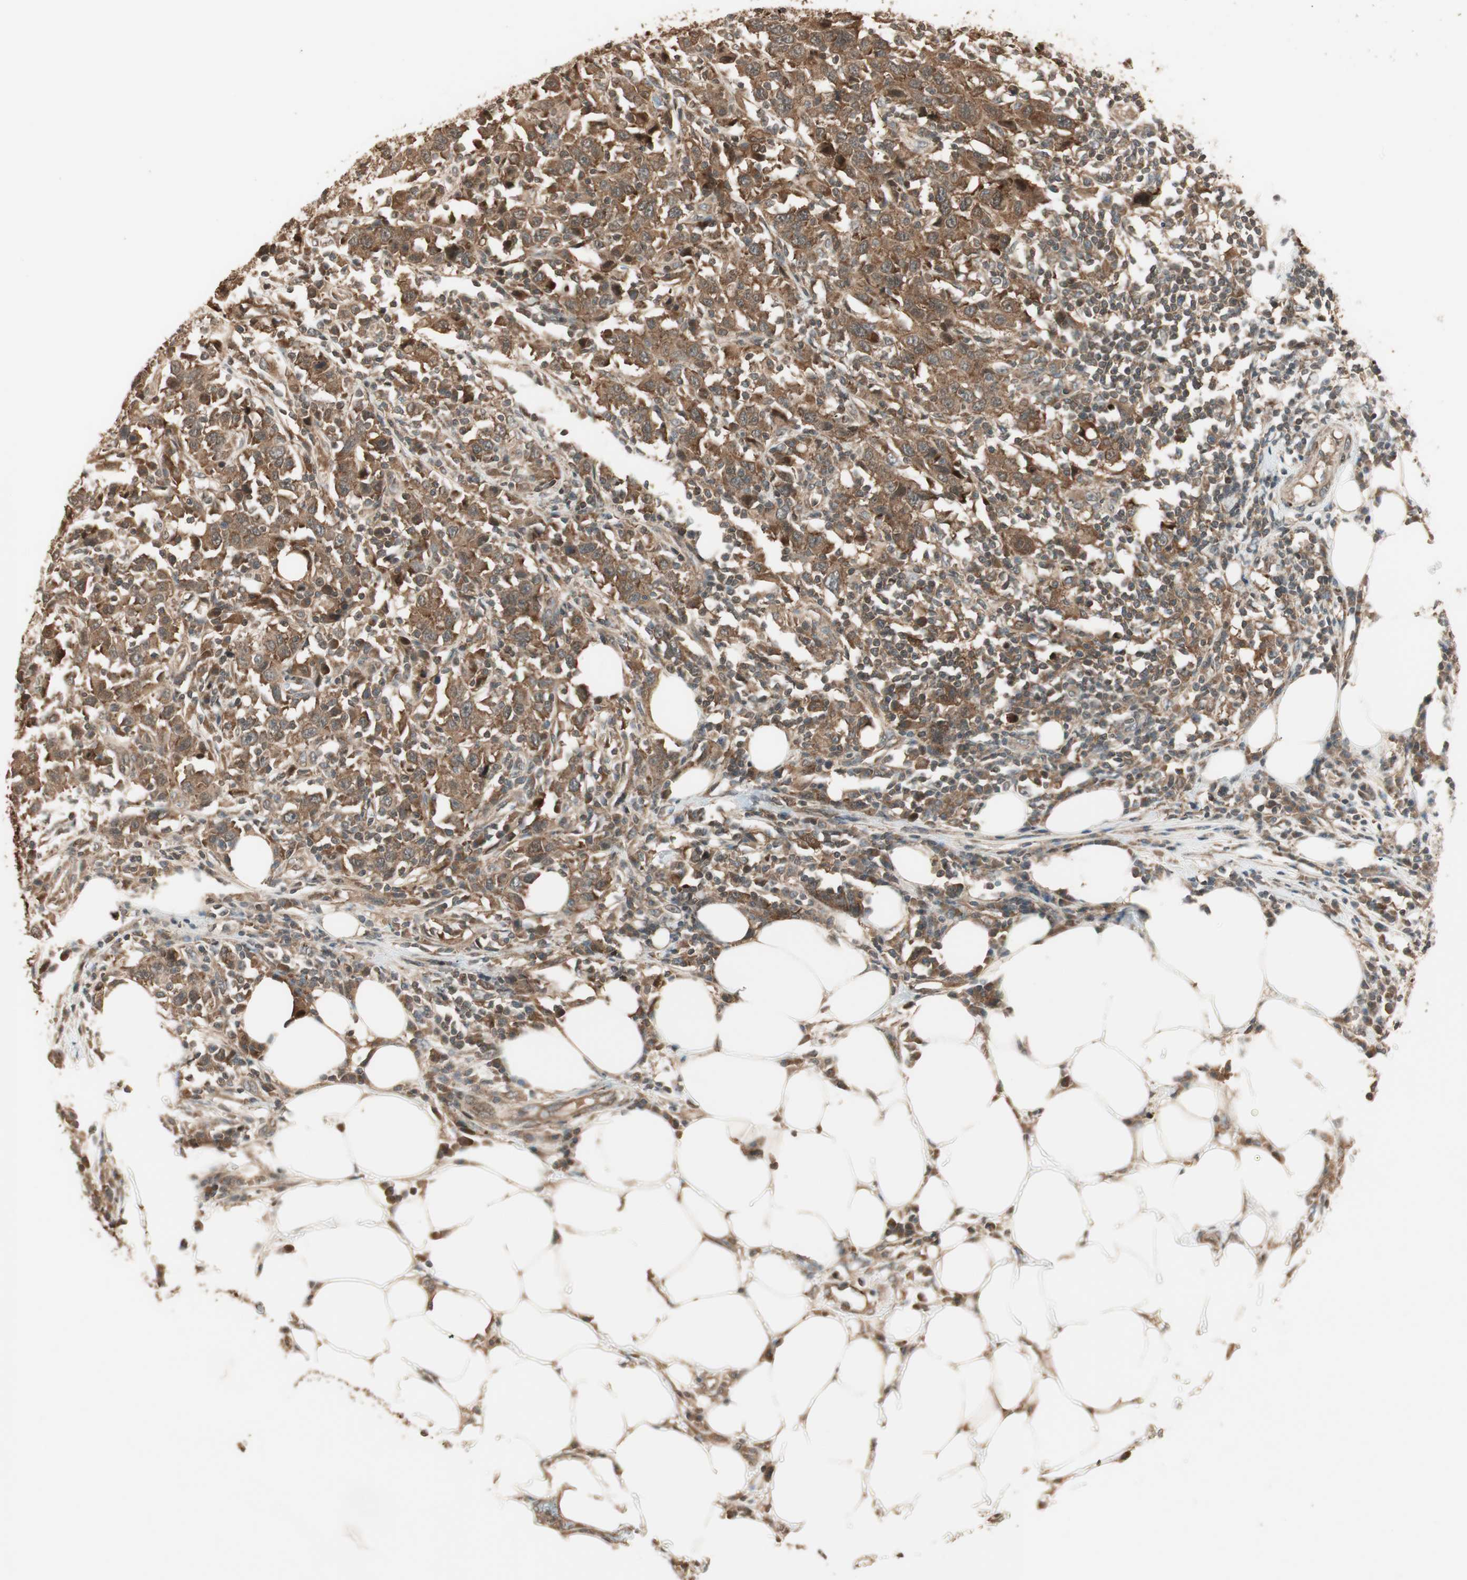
{"staining": {"intensity": "moderate", "quantity": ">75%", "location": "cytoplasmic/membranous"}, "tissue": "urothelial cancer", "cell_type": "Tumor cells", "image_type": "cancer", "snomed": [{"axis": "morphology", "description": "Urothelial carcinoma, High grade"}, {"axis": "topography", "description": "Urinary bladder"}], "caption": "Urothelial carcinoma (high-grade) was stained to show a protein in brown. There is medium levels of moderate cytoplasmic/membranous positivity in approximately >75% of tumor cells.", "gene": "CNOT4", "patient": {"sex": "male", "age": 61}}